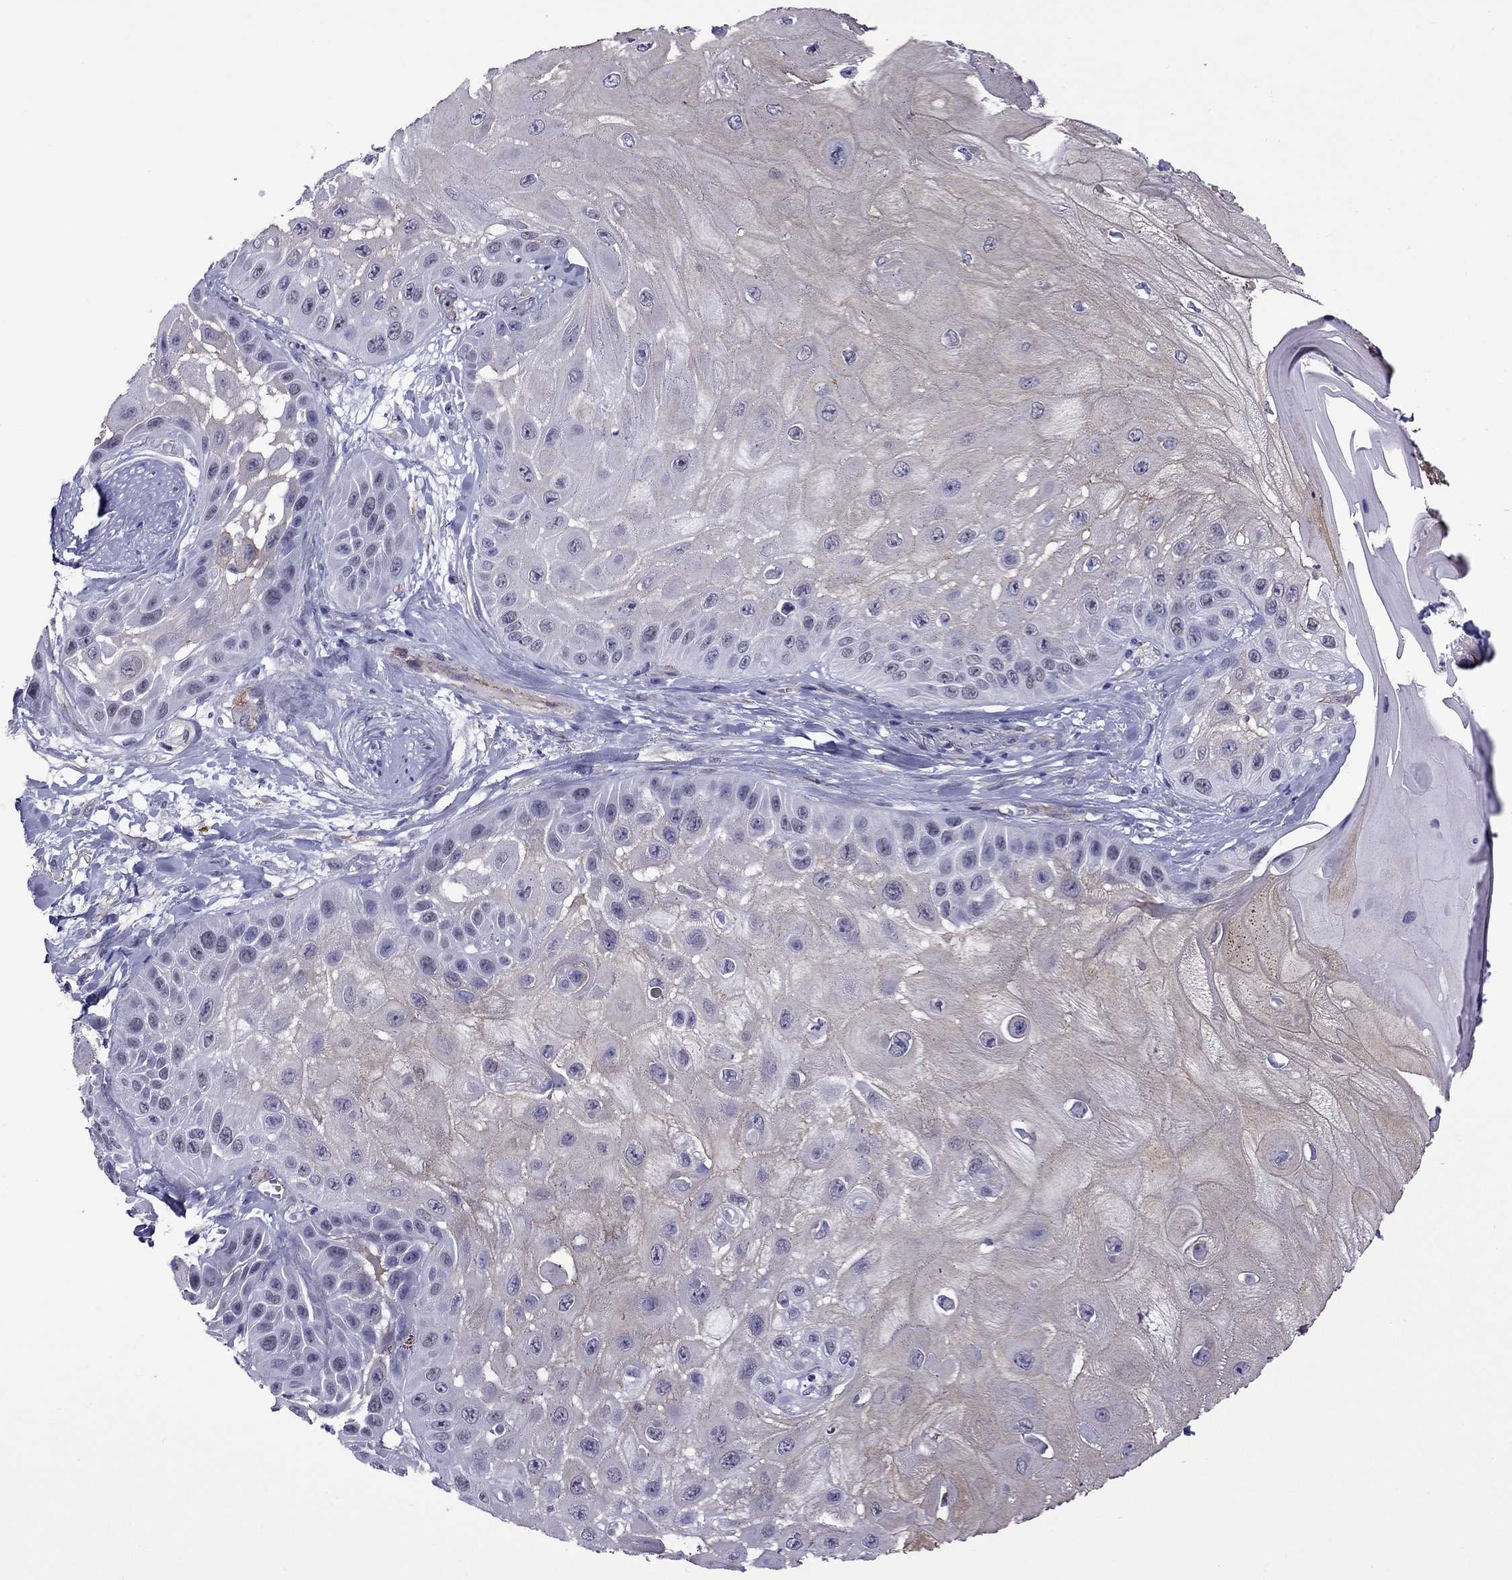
{"staining": {"intensity": "negative", "quantity": "none", "location": "none"}, "tissue": "skin cancer", "cell_type": "Tumor cells", "image_type": "cancer", "snomed": [{"axis": "morphology", "description": "Normal tissue, NOS"}, {"axis": "morphology", "description": "Squamous cell carcinoma, NOS"}, {"axis": "topography", "description": "Skin"}], "caption": "Immunohistochemical staining of skin cancer (squamous cell carcinoma) demonstrates no significant positivity in tumor cells.", "gene": "CHRNA5", "patient": {"sex": "male", "age": 79}}